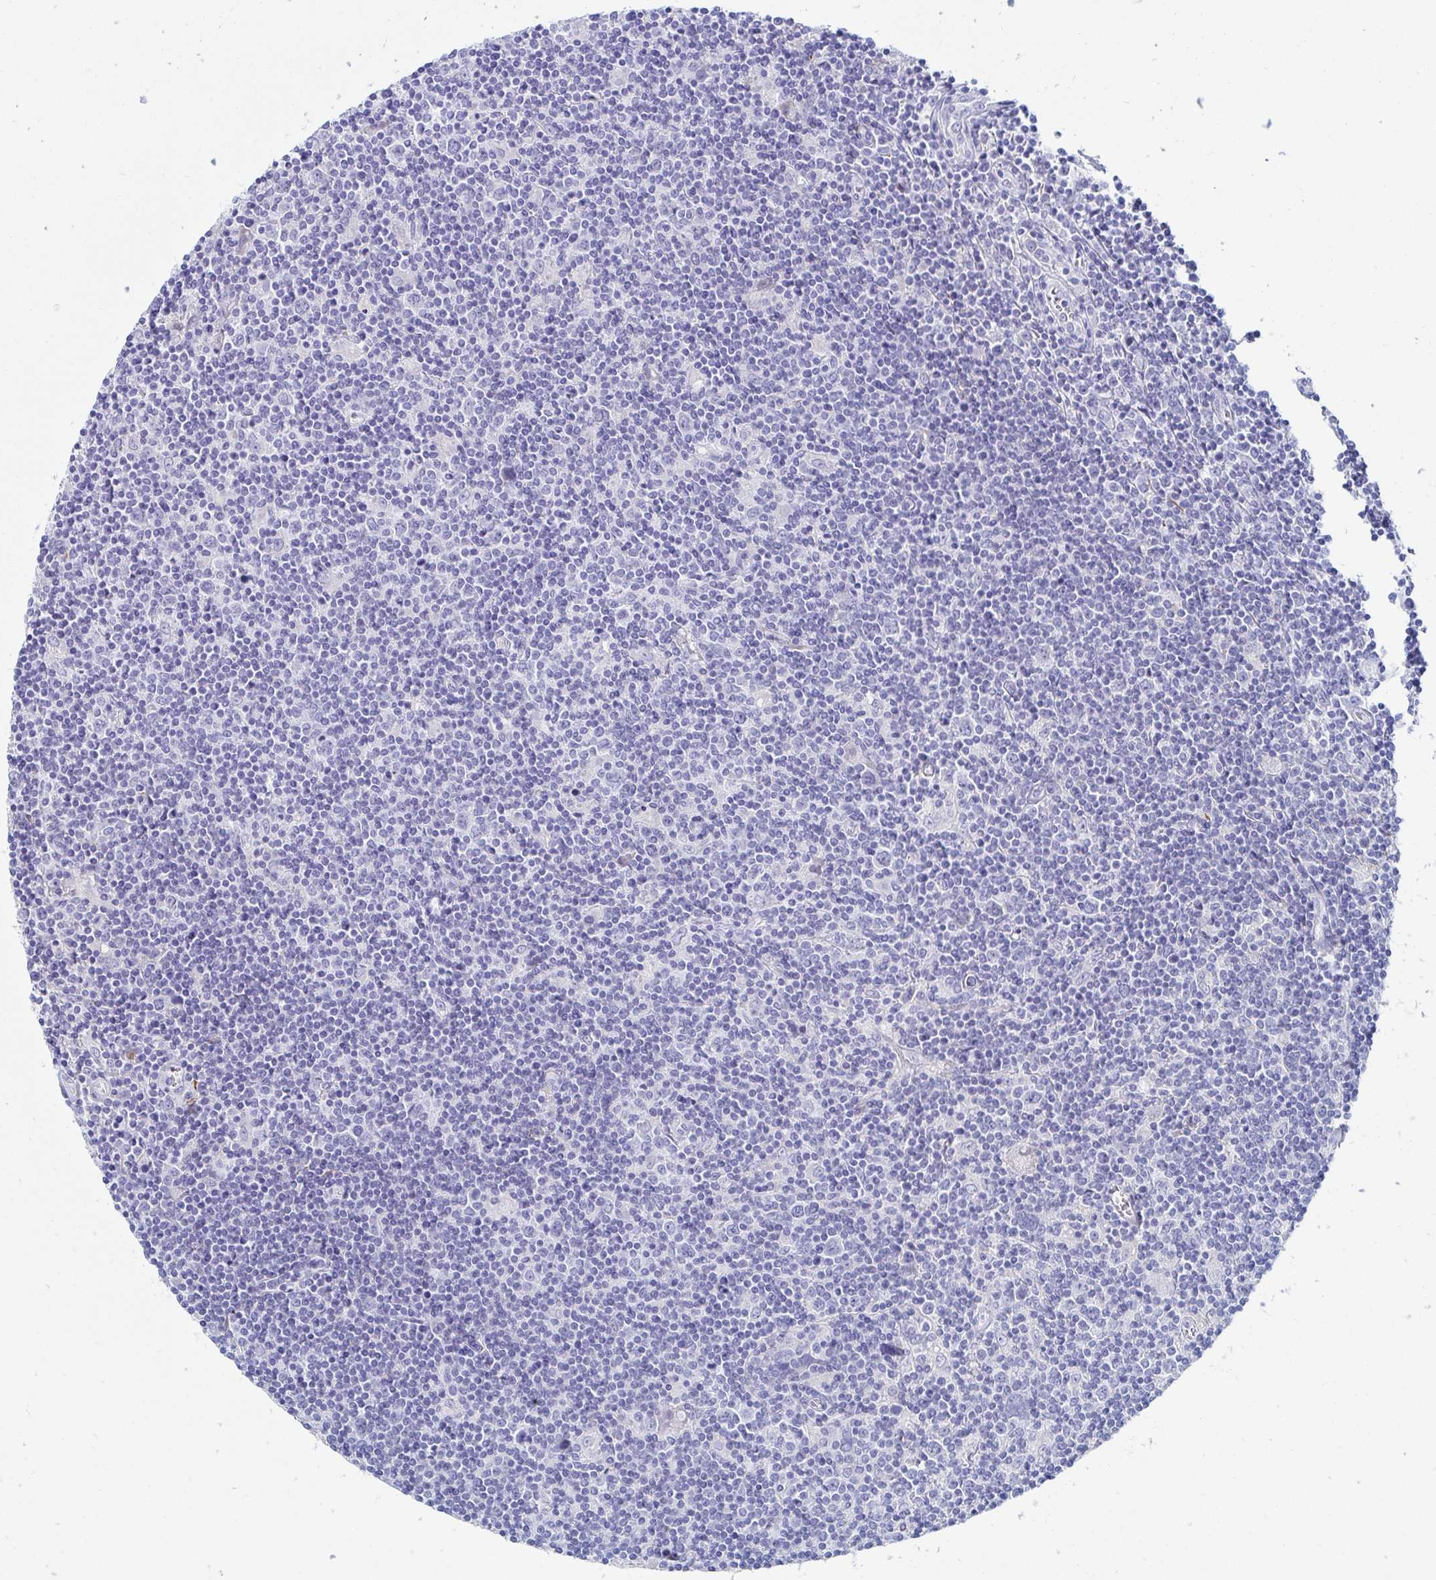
{"staining": {"intensity": "negative", "quantity": "none", "location": "none"}, "tissue": "lymphoma", "cell_type": "Tumor cells", "image_type": "cancer", "snomed": [{"axis": "morphology", "description": "Hodgkin's disease, NOS"}, {"axis": "topography", "description": "Lymph node"}], "caption": "Tumor cells are negative for brown protein staining in Hodgkin's disease. (DAB (3,3'-diaminobenzidine) IHC with hematoxylin counter stain).", "gene": "C4orf17", "patient": {"sex": "male", "age": 40}}